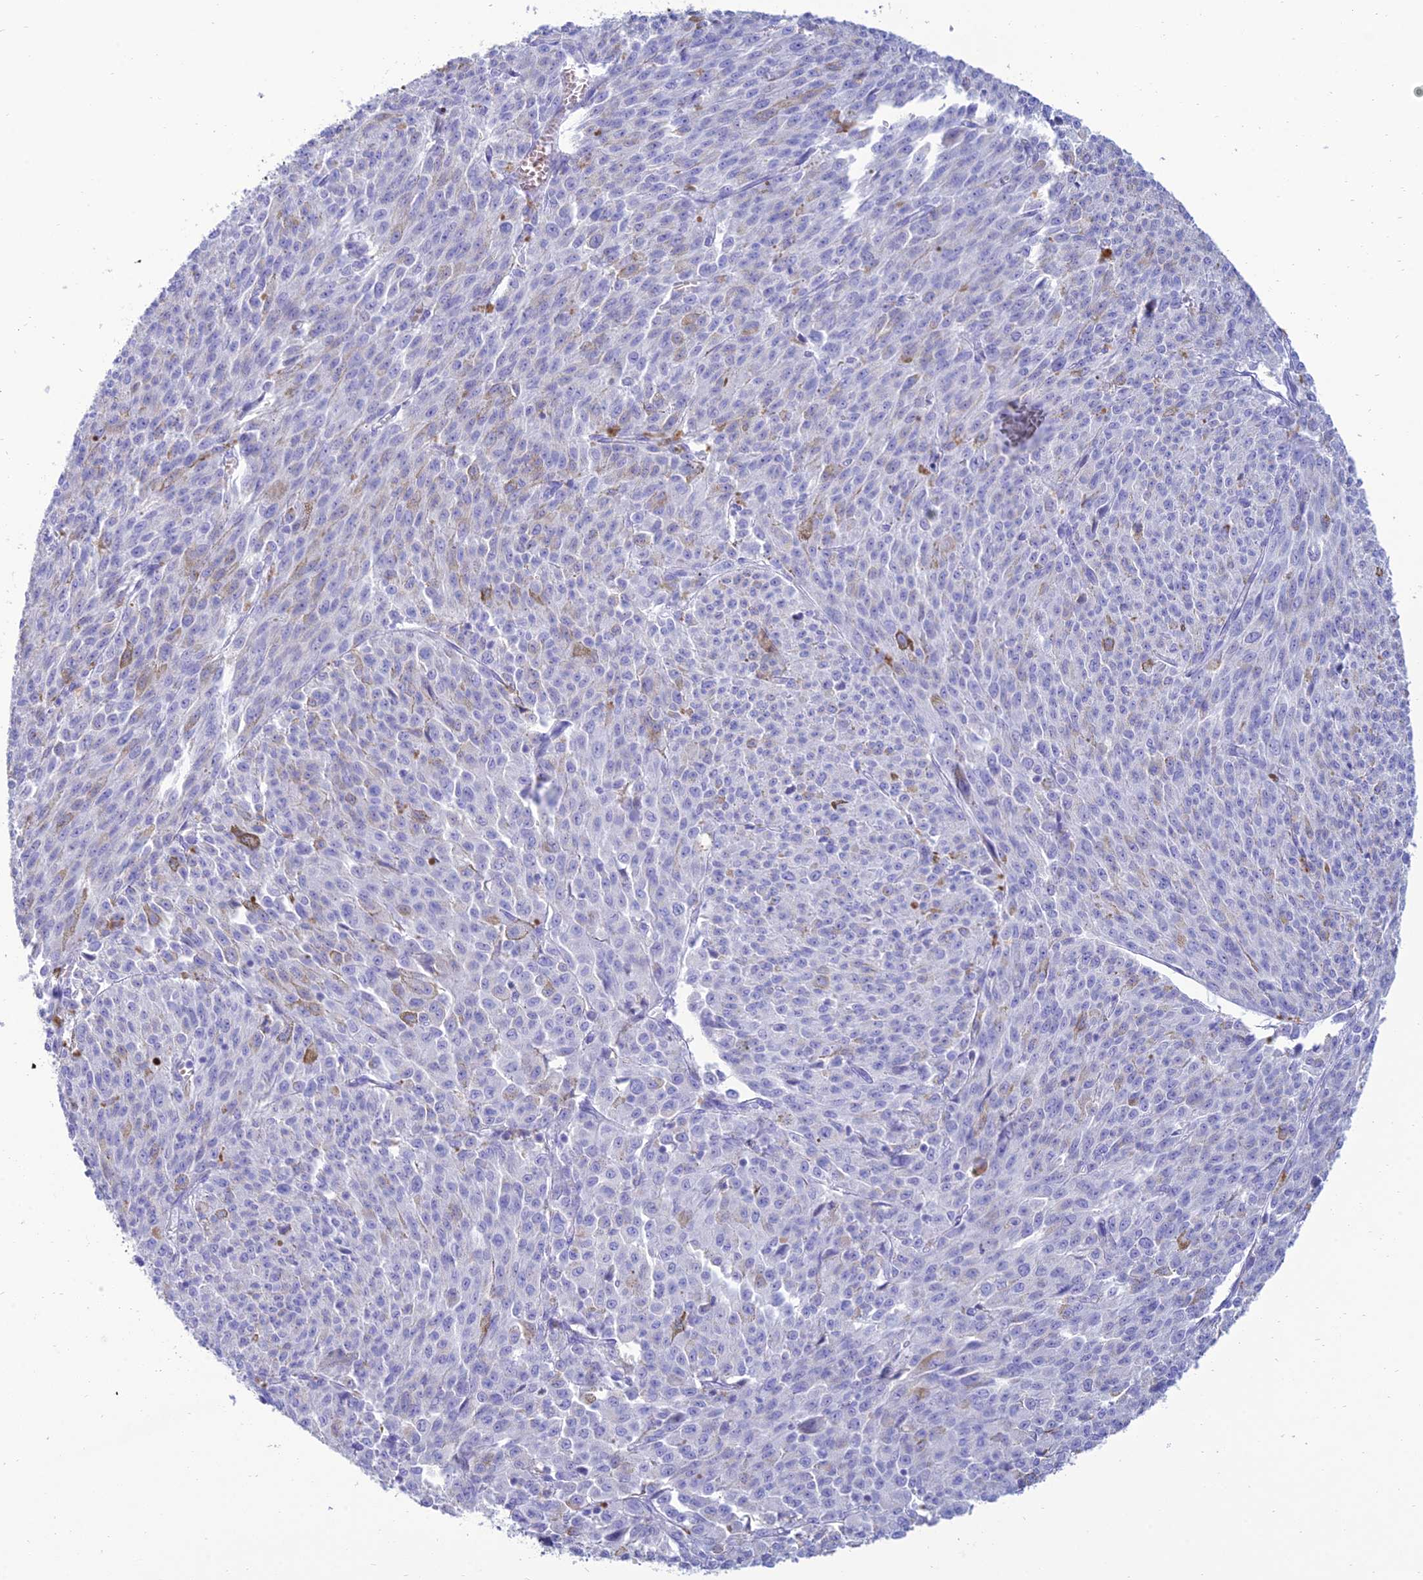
{"staining": {"intensity": "negative", "quantity": "none", "location": "none"}, "tissue": "melanoma", "cell_type": "Tumor cells", "image_type": "cancer", "snomed": [{"axis": "morphology", "description": "Malignant melanoma, NOS"}, {"axis": "topography", "description": "Skin"}], "caption": "Tumor cells show no significant expression in melanoma.", "gene": "MAL2", "patient": {"sex": "female", "age": 52}}